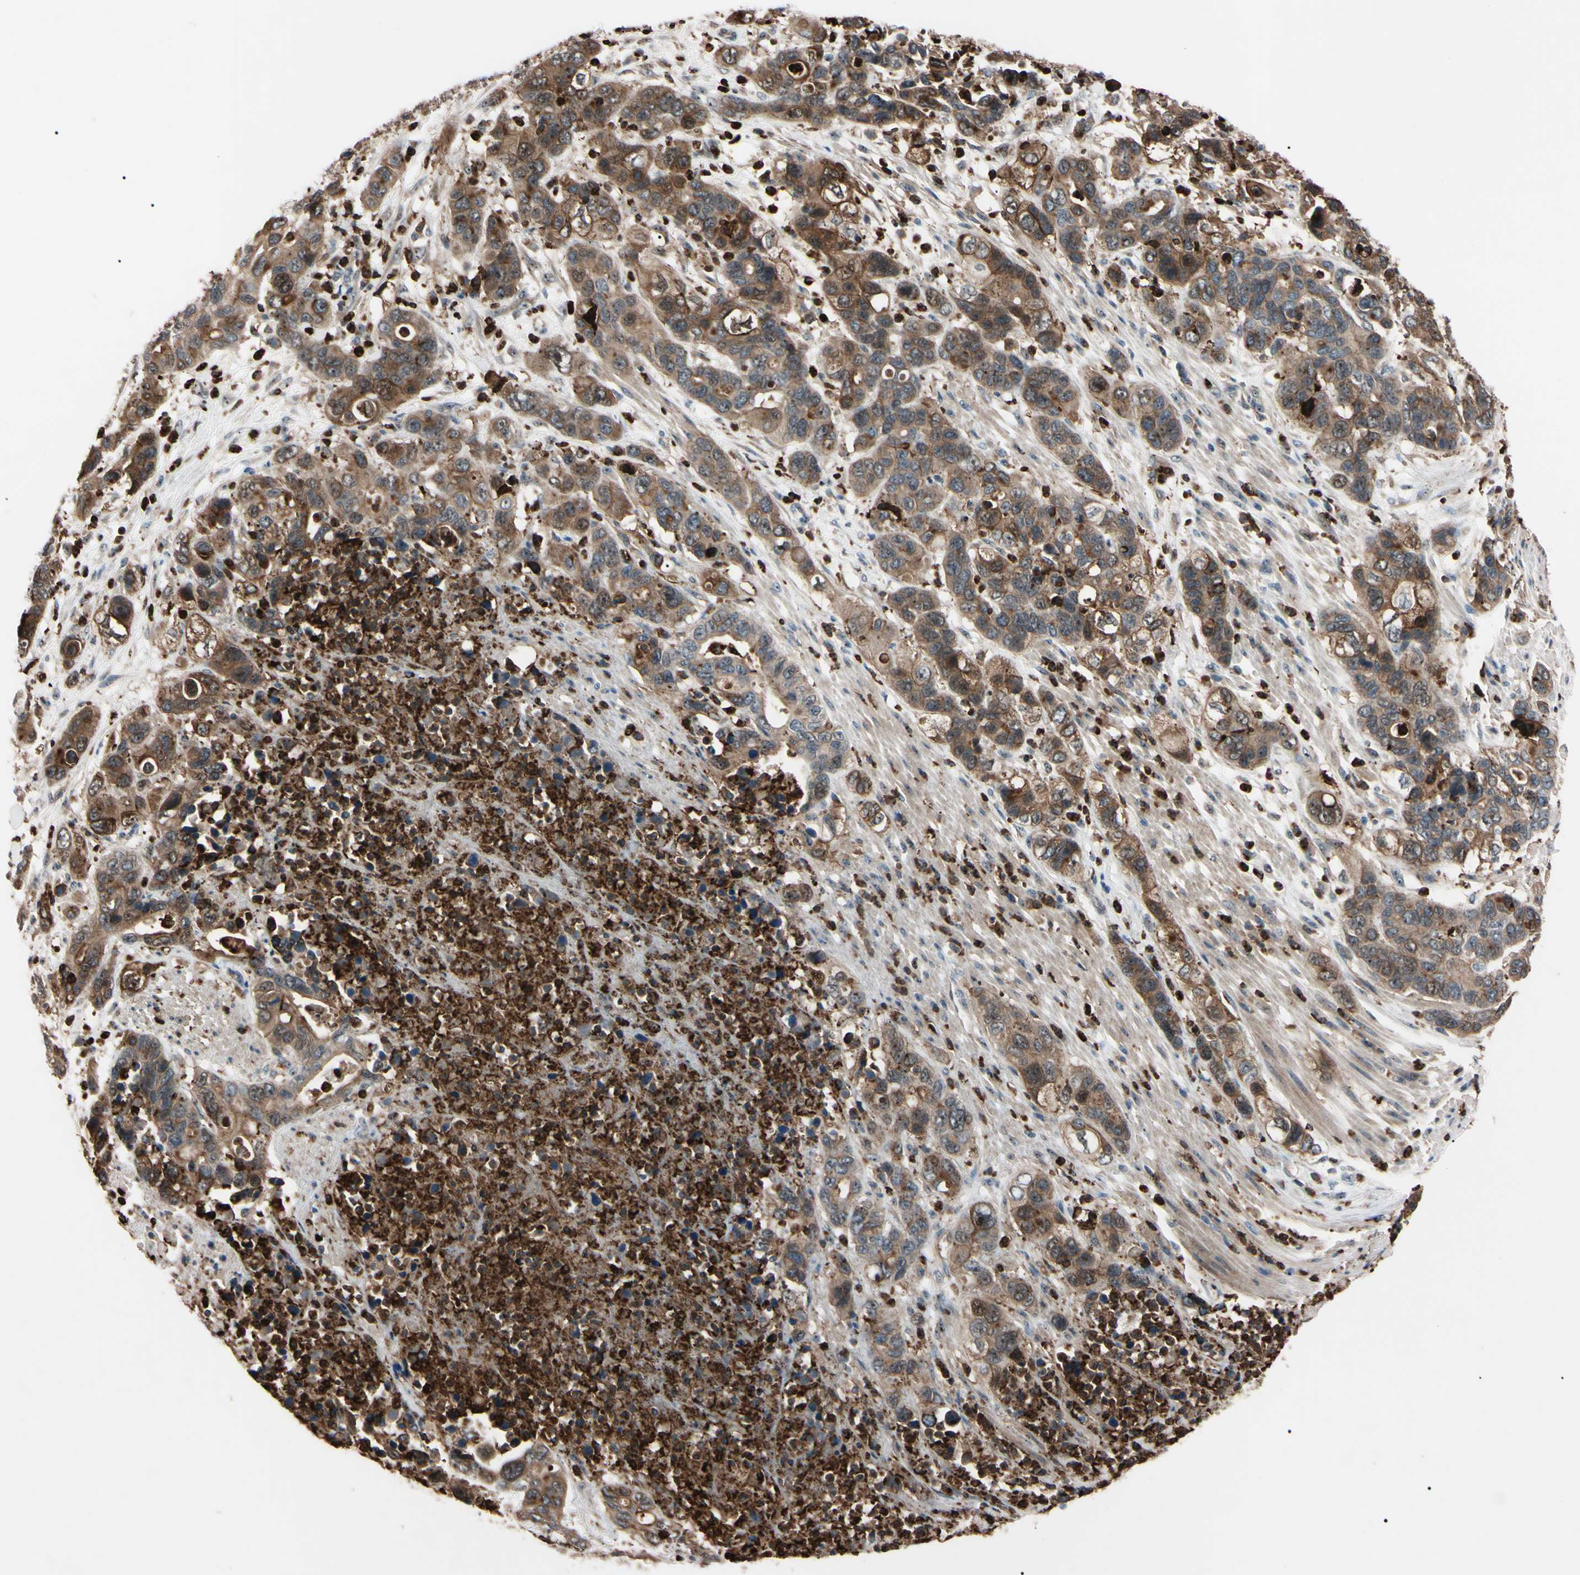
{"staining": {"intensity": "strong", "quantity": "<25%", "location": "cytoplasmic/membranous,nuclear"}, "tissue": "pancreatic cancer", "cell_type": "Tumor cells", "image_type": "cancer", "snomed": [{"axis": "morphology", "description": "Adenocarcinoma, NOS"}, {"axis": "topography", "description": "Pancreas"}], "caption": "The image displays staining of pancreatic adenocarcinoma, revealing strong cytoplasmic/membranous and nuclear protein positivity (brown color) within tumor cells. (IHC, brightfield microscopy, high magnification).", "gene": "TRAF5", "patient": {"sex": "female", "age": 71}}